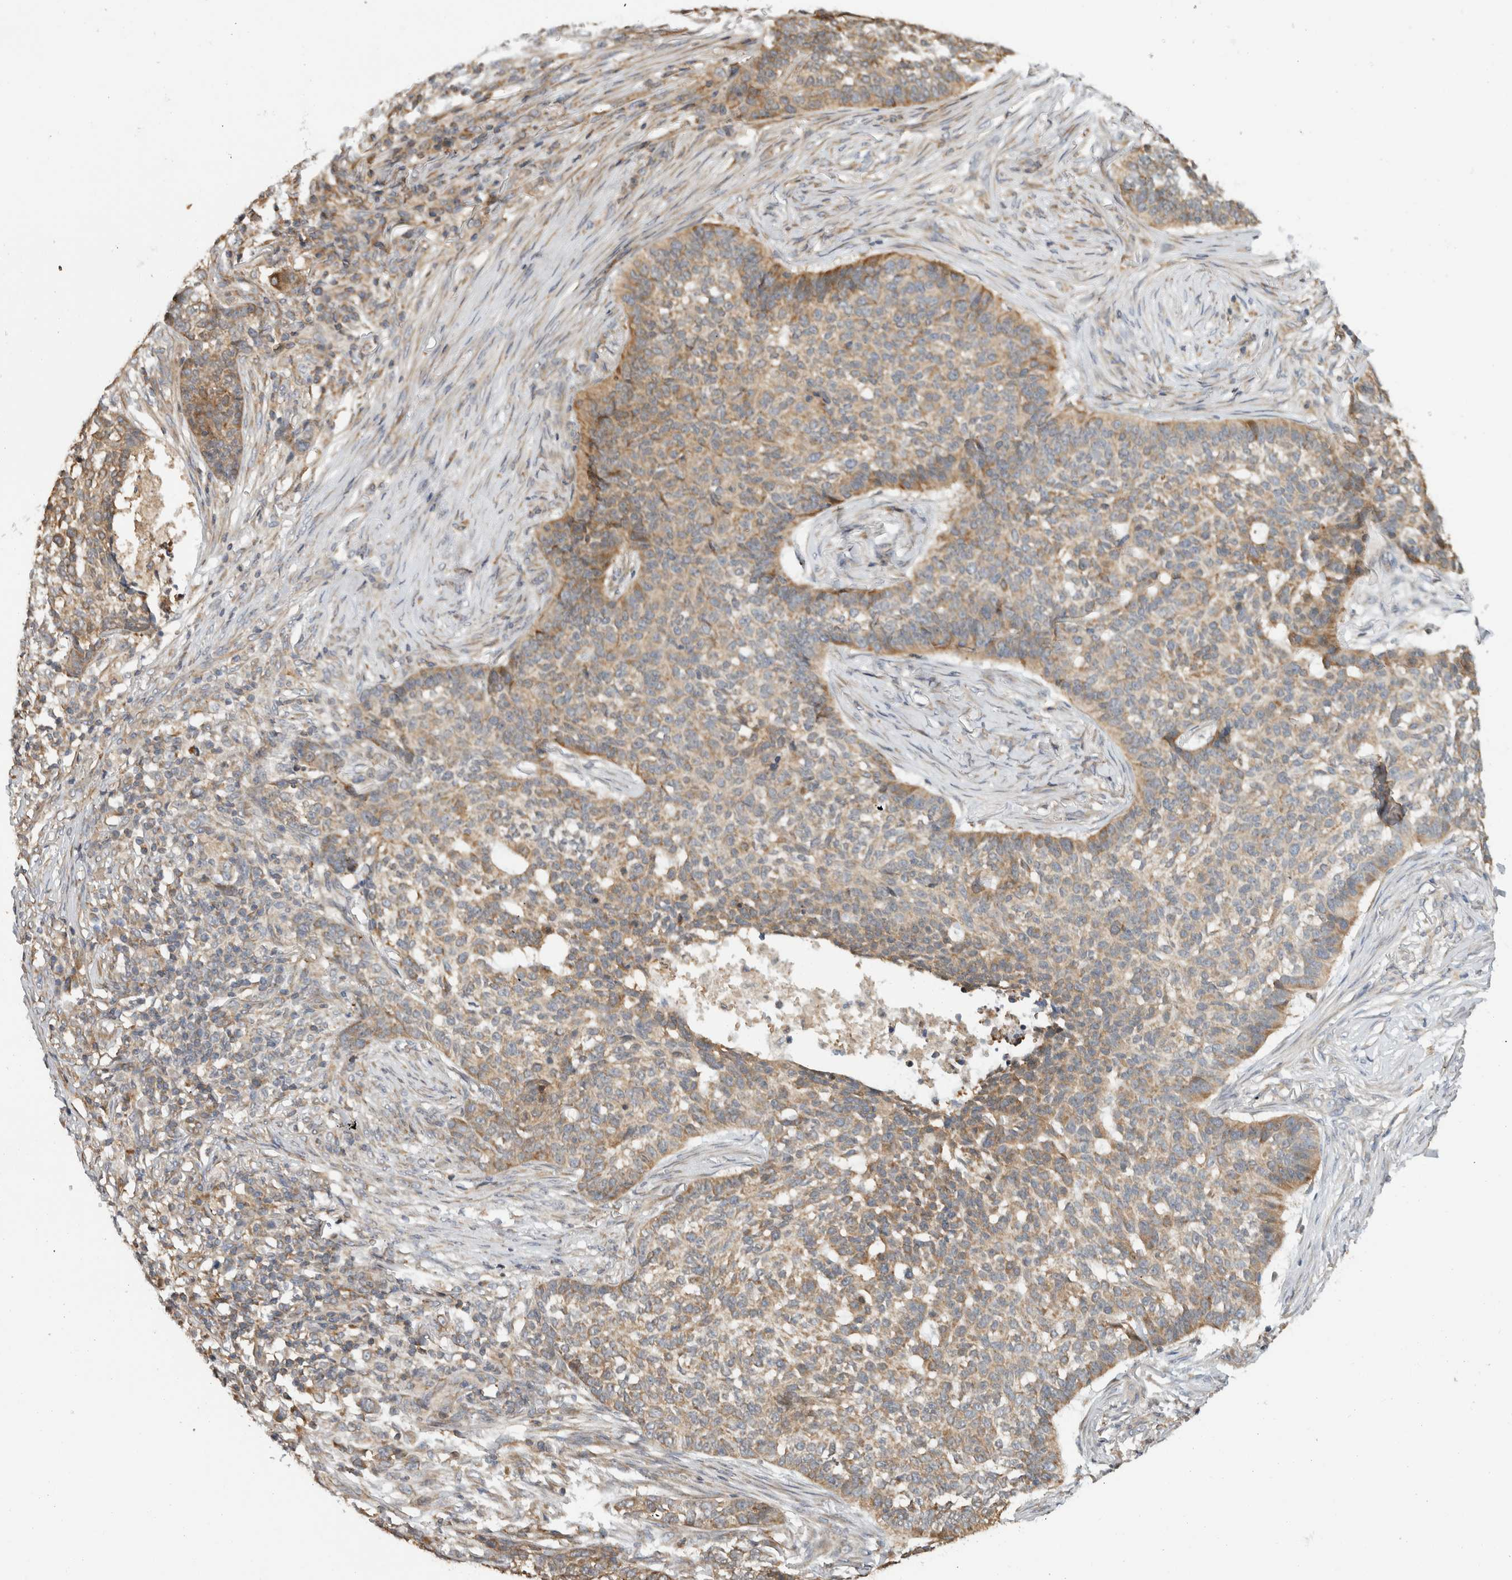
{"staining": {"intensity": "moderate", "quantity": ">75%", "location": "cytoplasmic/membranous"}, "tissue": "skin cancer", "cell_type": "Tumor cells", "image_type": "cancer", "snomed": [{"axis": "morphology", "description": "Basal cell carcinoma"}, {"axis": "topography", "description": "Skin"}], "caption": "Immunohistochemistry of basal cell carcinoma (skin) reveals medium levels of moderate cytoplasmic/membranous staining in approximately >75% of tumor cells.", "gene": "PARP6", "patient": {"sex": "male", "age": 85}}